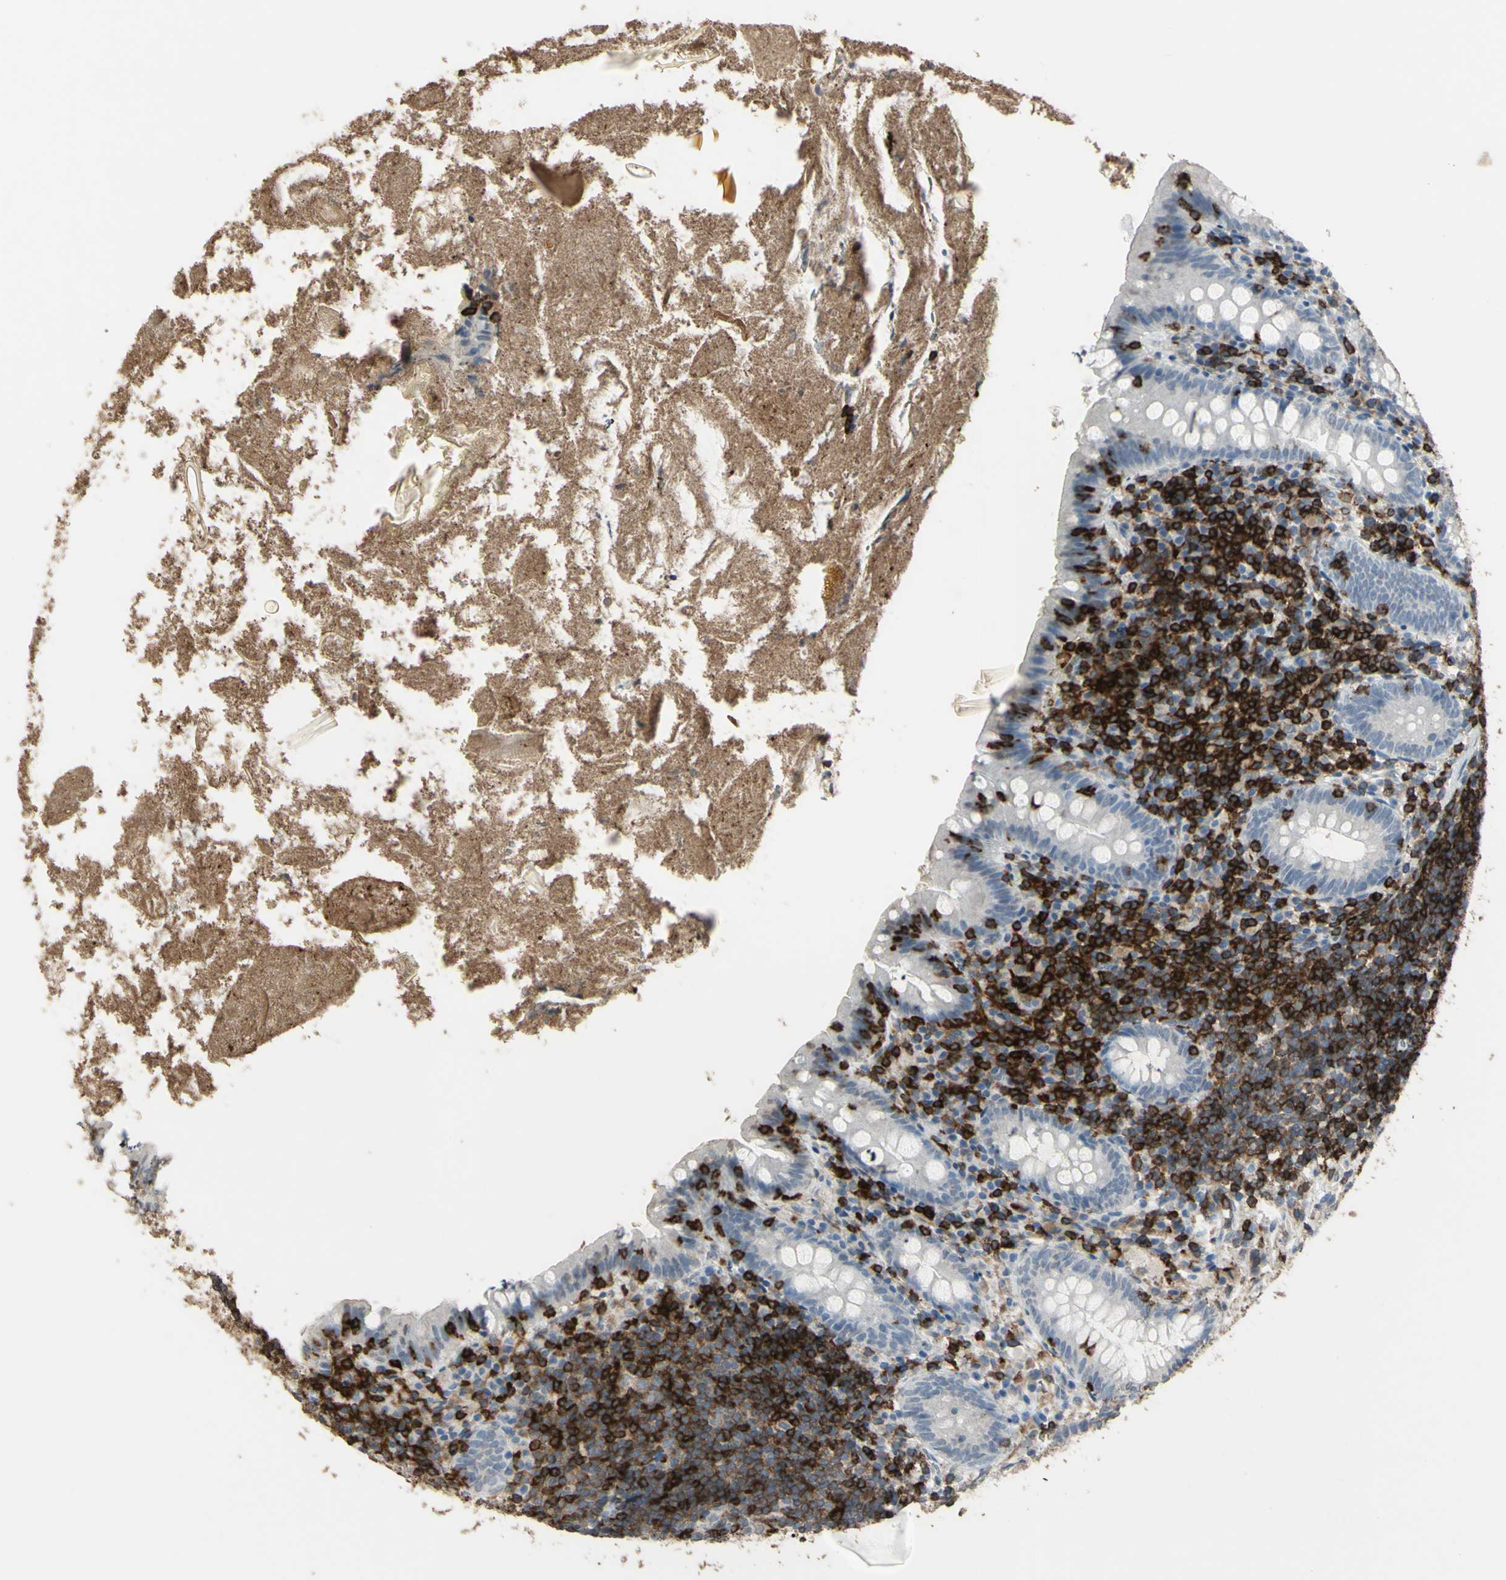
{"staining": {"intensity": "negative", "quantity": "none", "location": "none"}, "tissue": "appendix", "cell_type": "Glandular cells", "image_type": "normal", "snomed": [{"axis": "morphology", "description": "Normal tissue, NOS"}, {"axis": "topography", "description": "Appendix"}], "caption": "High power microscopy image of an immunohistochemistry photomicrograph of unremarkable appendix, revealing no significant expression in glandular cells. The staining was performed using DAB to visualize the protein expression in brown, while the nuclei were stained in blue with hematoxylin (Magnification: 20x).", "gene": "PSTPIP1", "patient": {"sex": "male", "age": 52}}